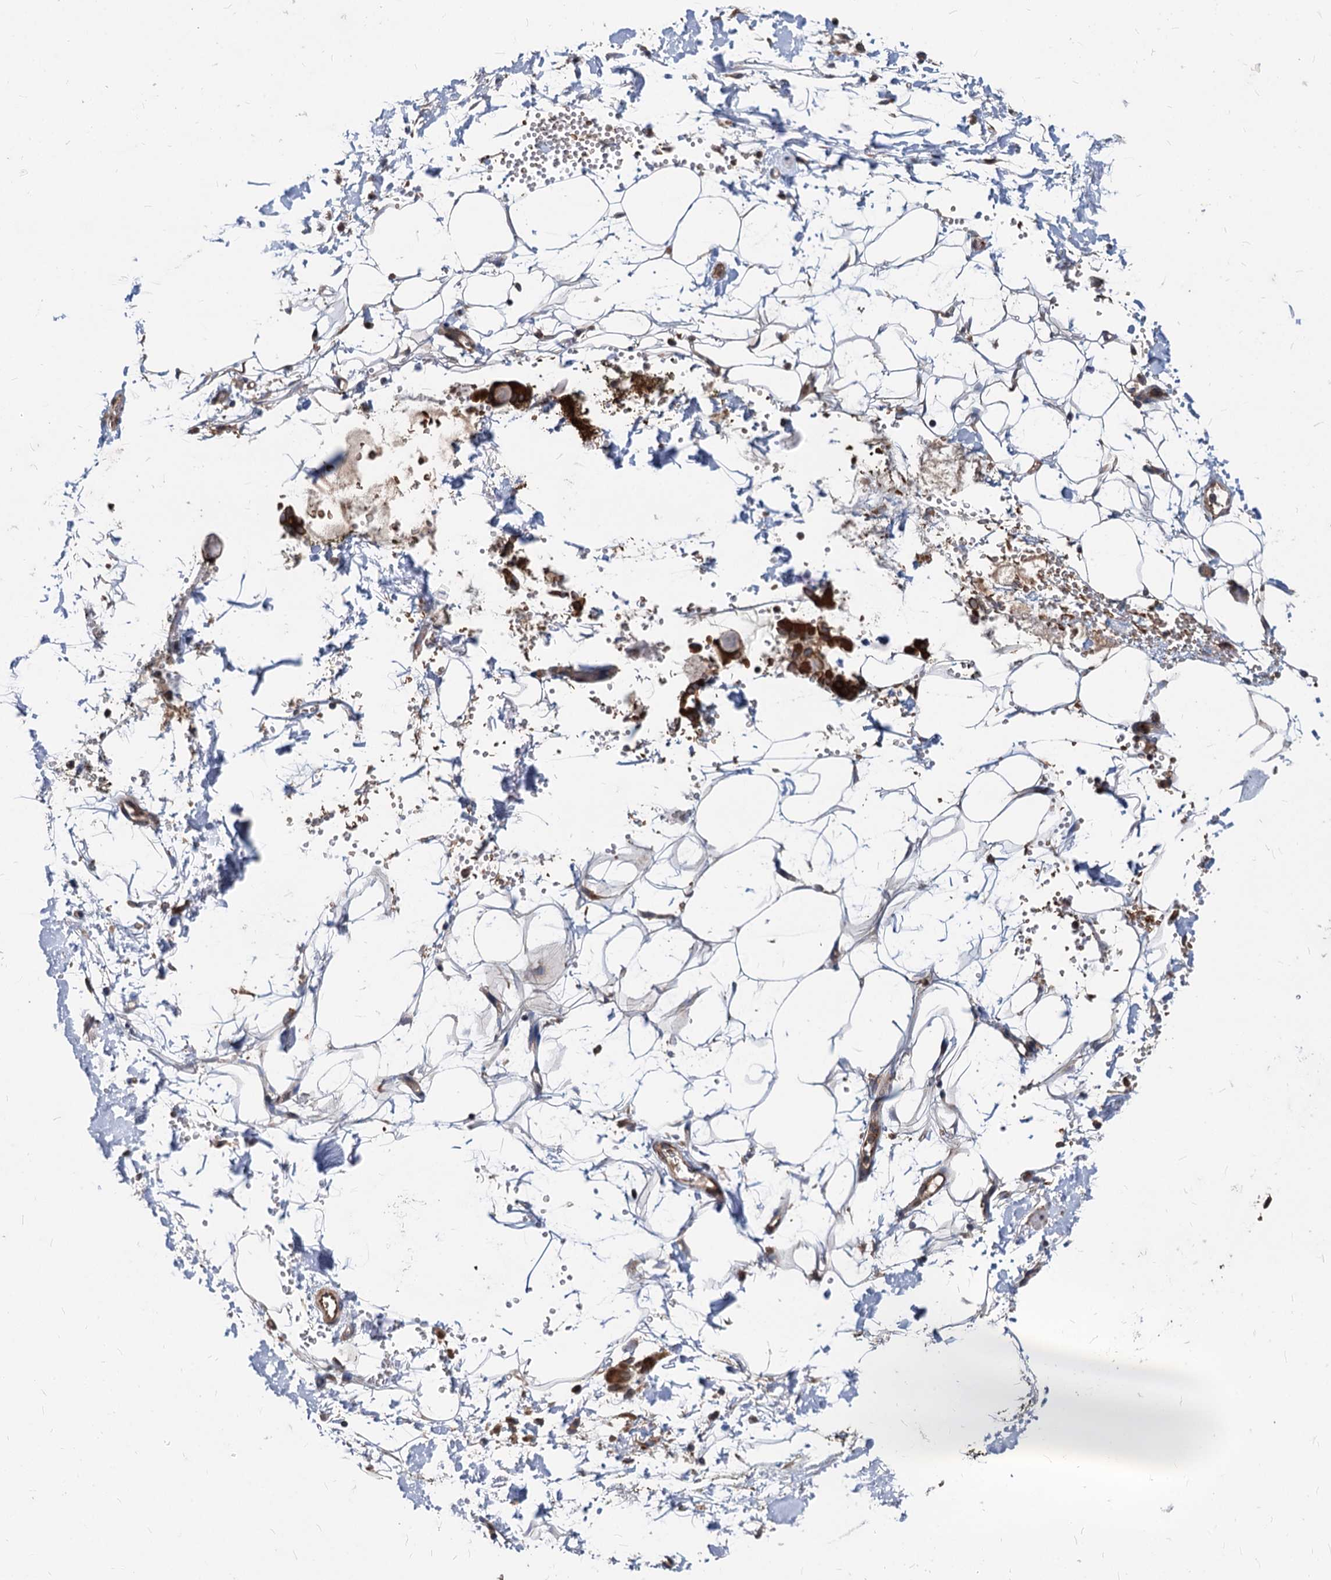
{"staining": {"intensity": "weak", "quantity": ">75%", "location": "cytoplasmic/membranous"}, "tissue": "adipose tissue", "cell_type": "Adipocytes", "image_type": "normal", "snomed": [{"axis": "morphology", "description": "Normal tissue, NOS"}, {"axis": "morphology", "description": "Adenocarcinoma, NOS"}, {"axis": "topography", "description": "Pancreas"}, {"axis": "topography", "description": "Peripheral nerve tissue"}], "caption": "This is a micrograph of IHC staining of benign adipose tissue, which shows weak expression in the cytoplasmic/membranous of adipocytes.", "gene": "STIM1", "patient": {"sex": "male", "age": 59}}